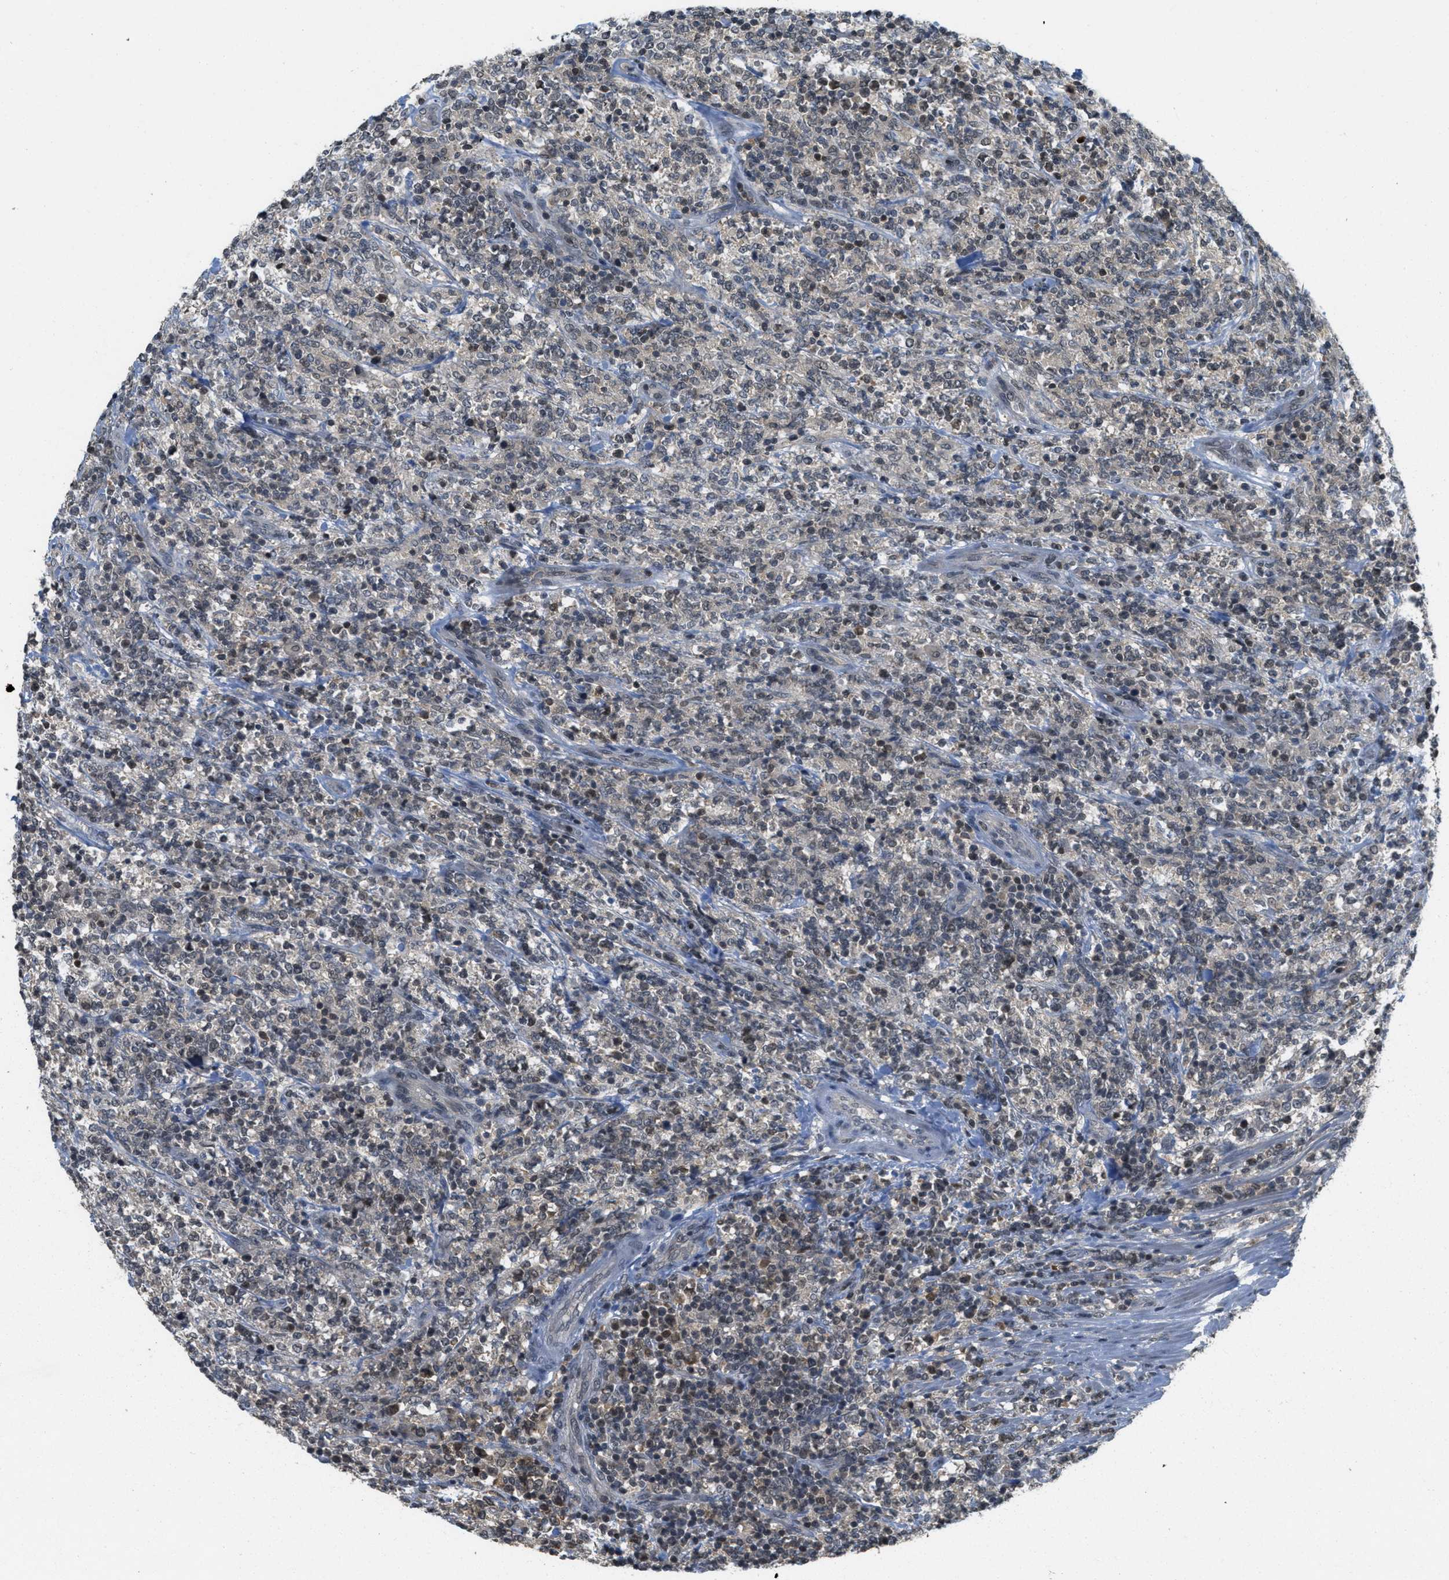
{"staining": {"intensity": "weak", "quantity": "25%-75%", "location": "nuclear"}, "tissue": "lymphoma", "cell_type": "Tumor cells", "image_type": "cancer", "snomed": [{"axis": "morphology", "description": "Malignant lymphoma, non-Hodgkin's type, High grade"}, {"axis": "topography", "description": "Soft tissue"}], "caption": "High-grade malignant lymphoma, non-Hodgkin's type stained with DAB immunohistochemistry (IHC) displays low levels of weak nuclear positivity in approximately 25%-75% of tumor cells. (DAB = brown stain, brightfield microscopy at high magnification).", "gene": "DNAJB1", "patient": {"sex": "male", "age": 18}}